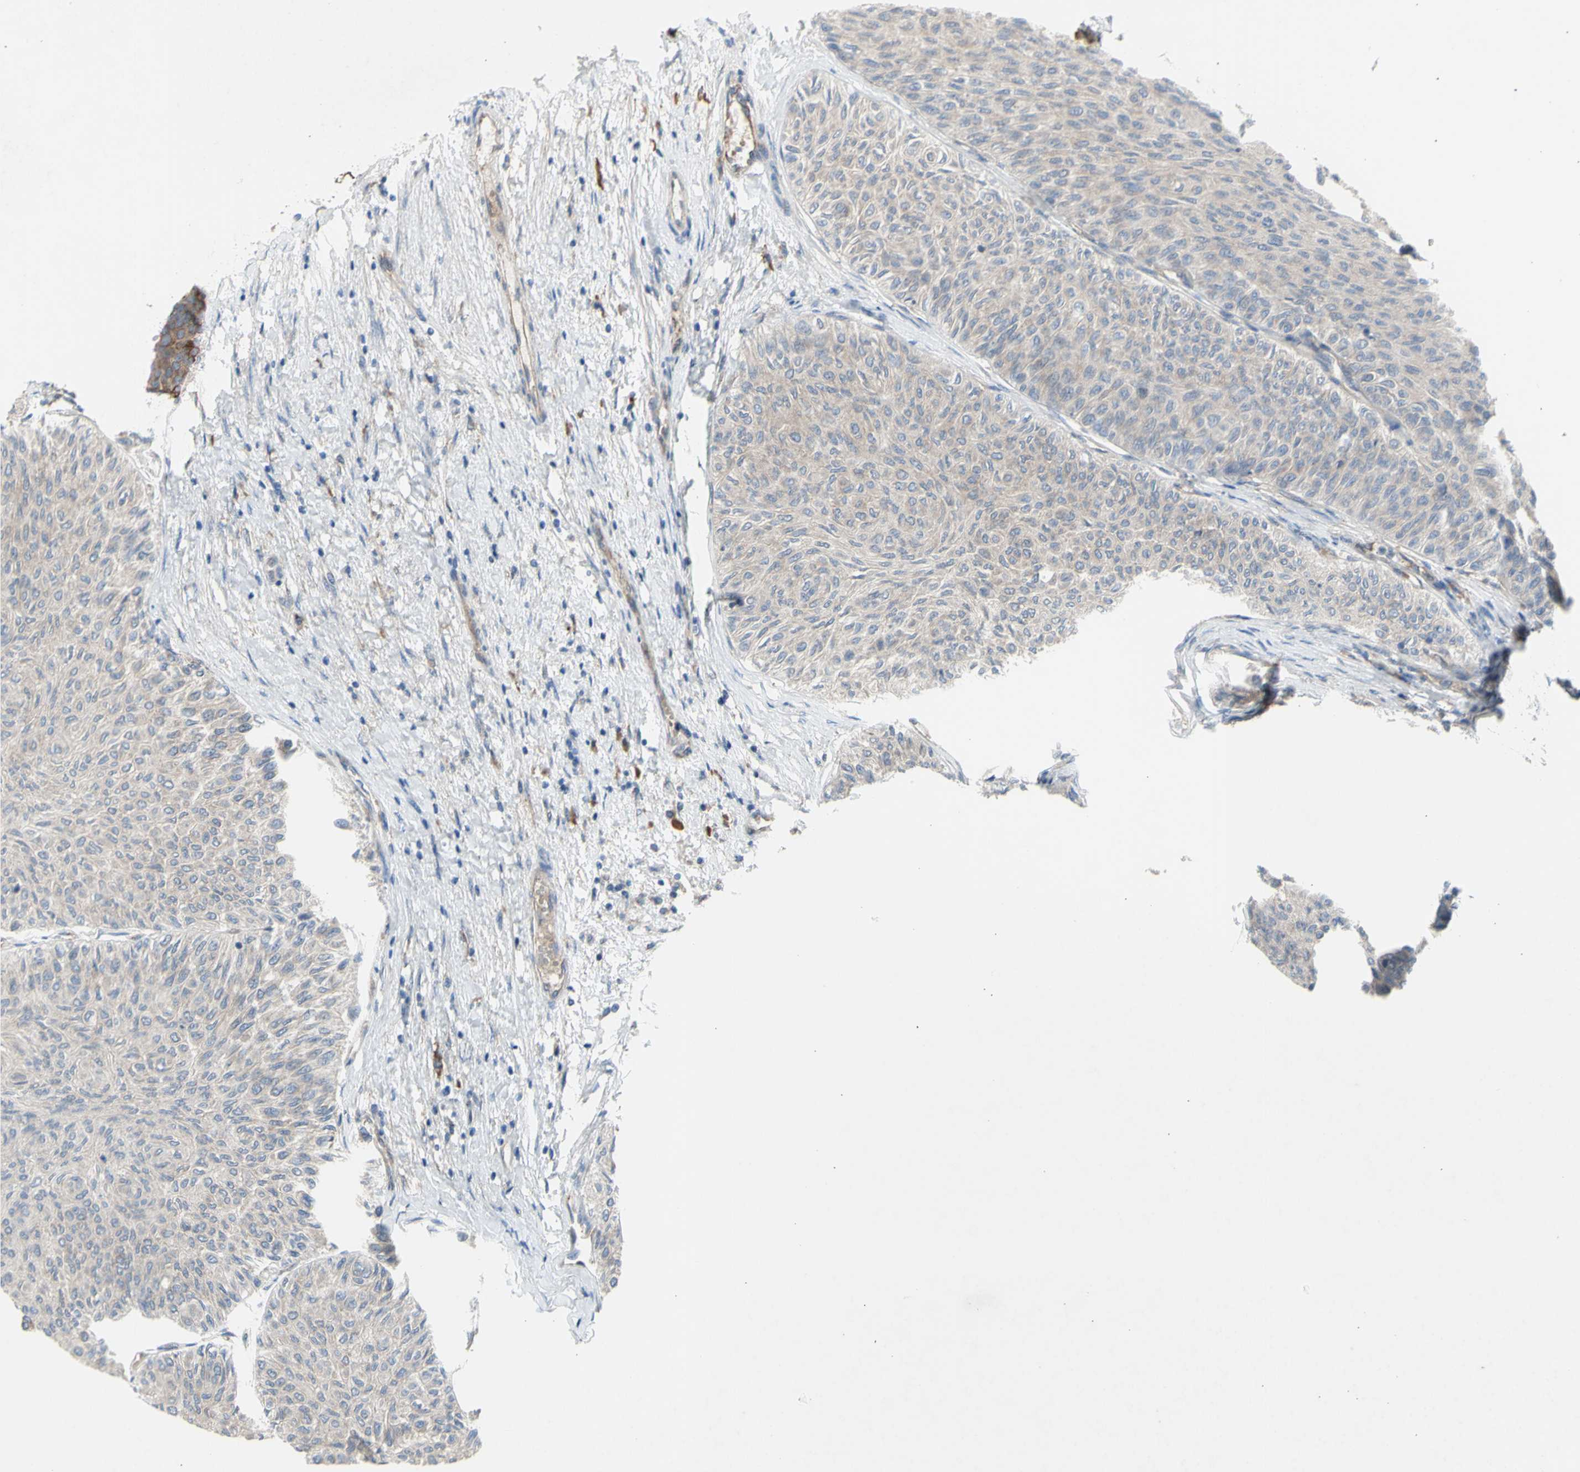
{"staining": {"intensity": "negative", "quantity": "none", "location": "none"}, "tissue": "urothelial cancer", "cell_type": "Tumor cells", "image_type": "cancer", "snomed": [{"axis": "morphology", "description": "Urothelial carcinoma, Low grade"}, {"axis": "topography", "description": "Urinary bladder"}], "caption": "Tumor cells are negative for protein expression in human urothelial cancer.", "gene": "KLC1", "patient": {"sex": "male", "age": 78}}